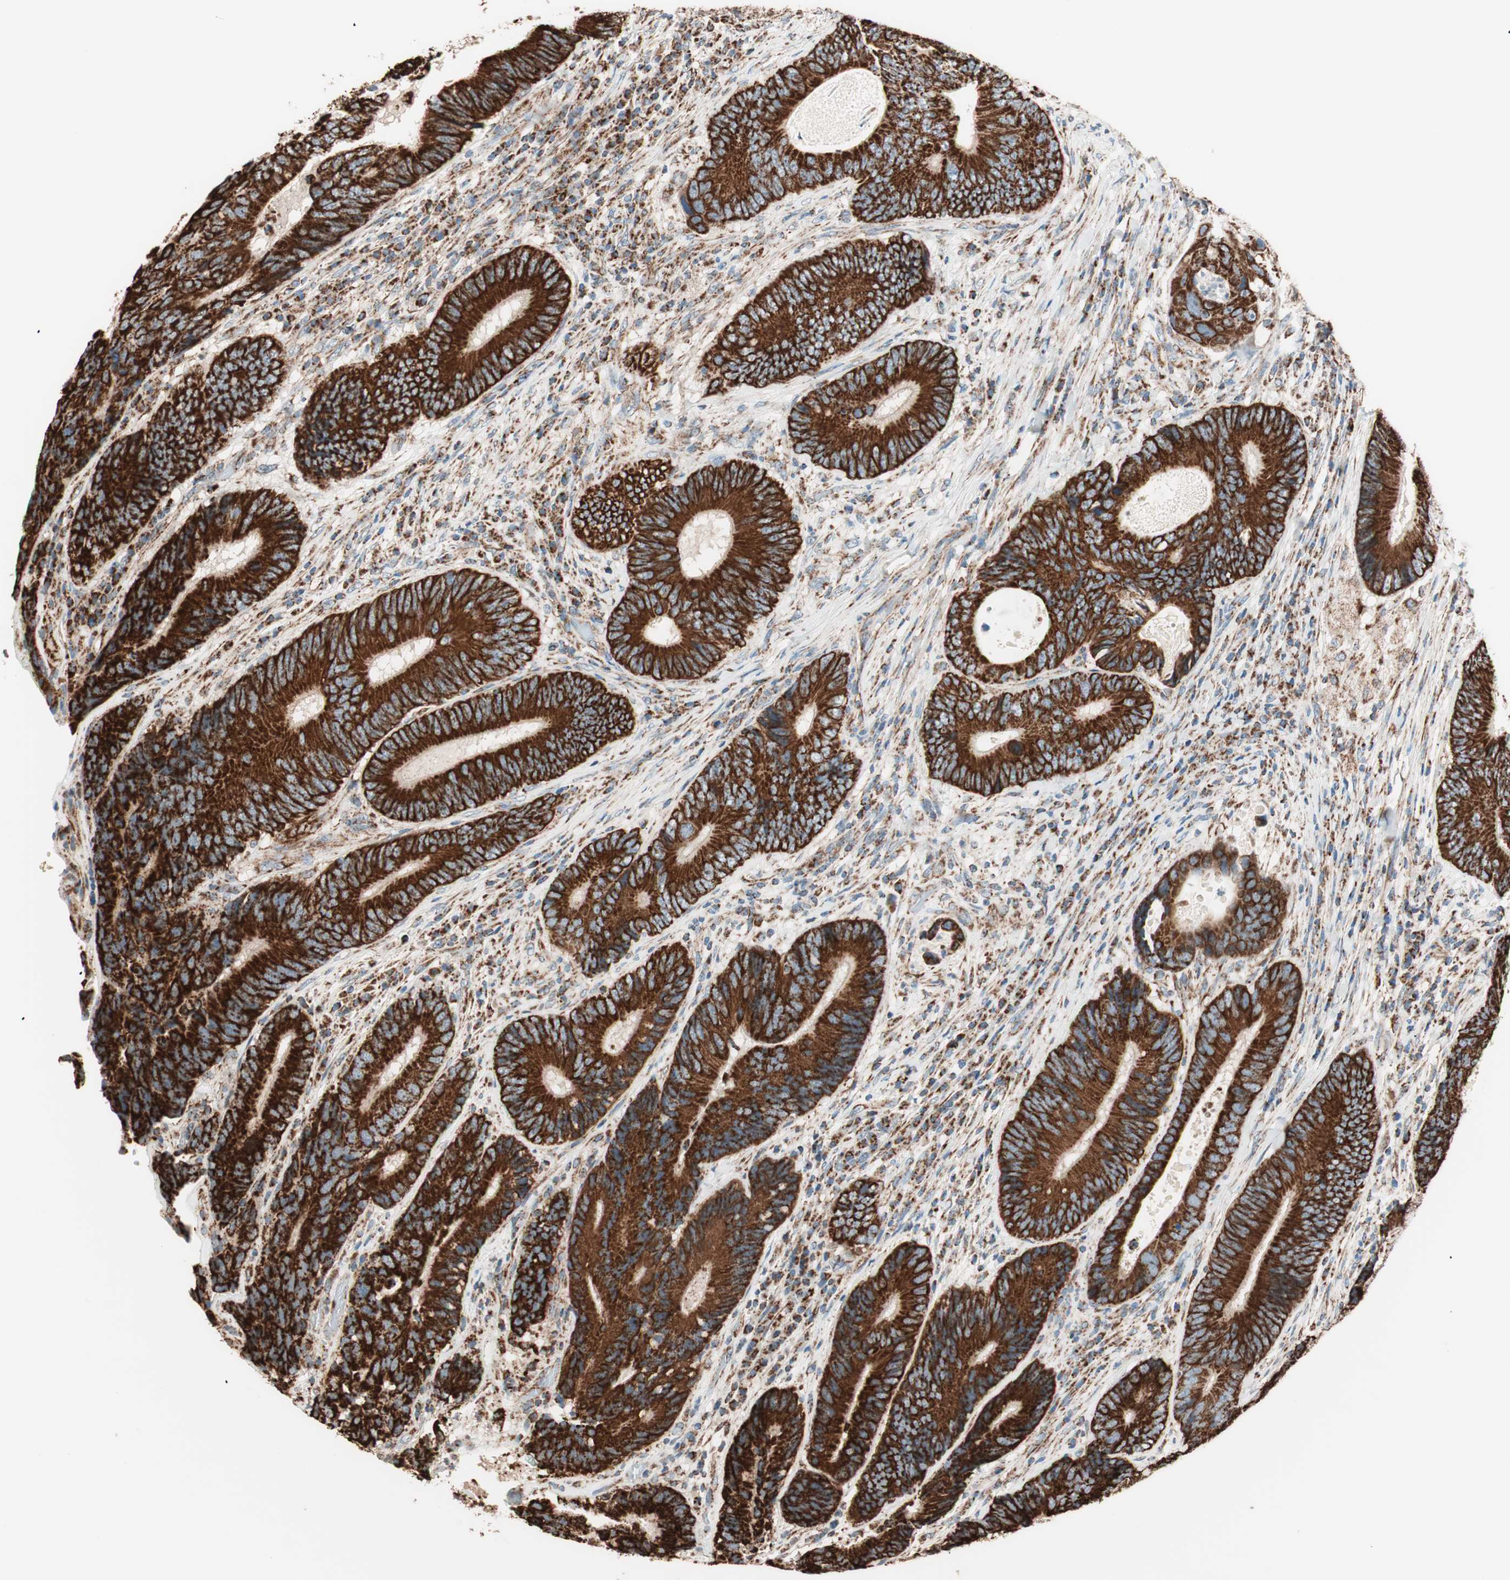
{"staining": {"intensity": "strong", "quantity": ">75%", "location": "cytoplasmic/membranous"}, "tissue": "colorectal cancer", "cell_type": "Tumor cells", "image_type": "cancer", "snomed": [{"axis": "morphology", "description": "Adenocarcinoma, NOS"}, {"axis": "topography", "description": "Colon"}], "caption": "Colorectal cancer (adenocarcinoma) stained with a brown dye exhibits strong cytoplasmic/membranous positive positivity in about >75% of tumor cells.", "gene": "TOMM22", "patient": {"sex": "female", "age": 78}}